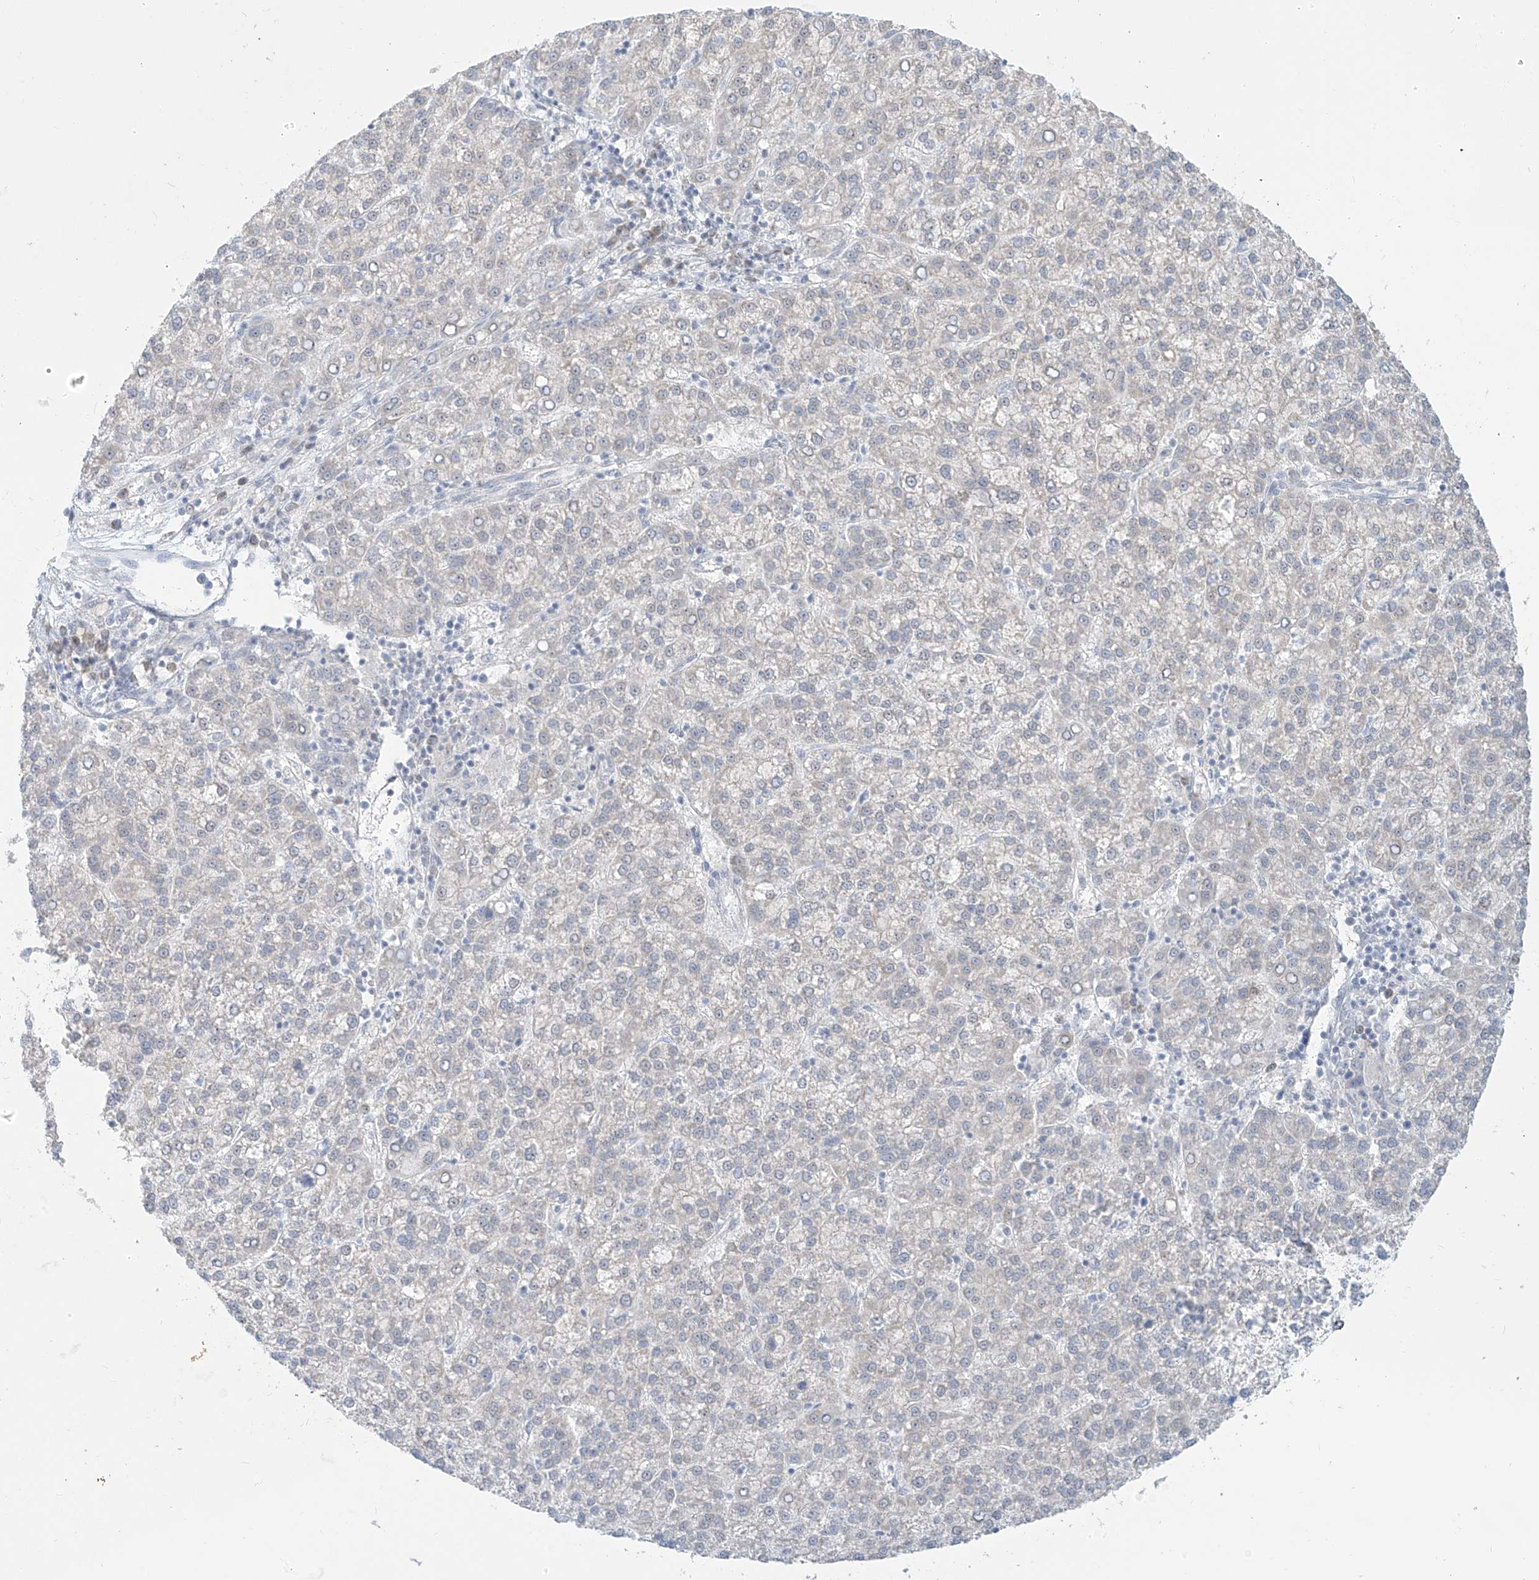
{"staining": {"intensity": "negative", "quantity": "none", "location": "none"}, "tissue": "liver cancer", "cell_type": "Tumor cells", "image_type": "cancer", "snomed": [{"axis": "morphology", "description": "Carcinoma, Hepatocellular, NOS"}, {"axis": "topography", "description": "Liver"}], "caption": "Image shows no protein staining in tumor cells of liver hepatocellular carcinoma tissue.", "gene": "C2orf42", "patient": {"sex": "female", "age": 58}}